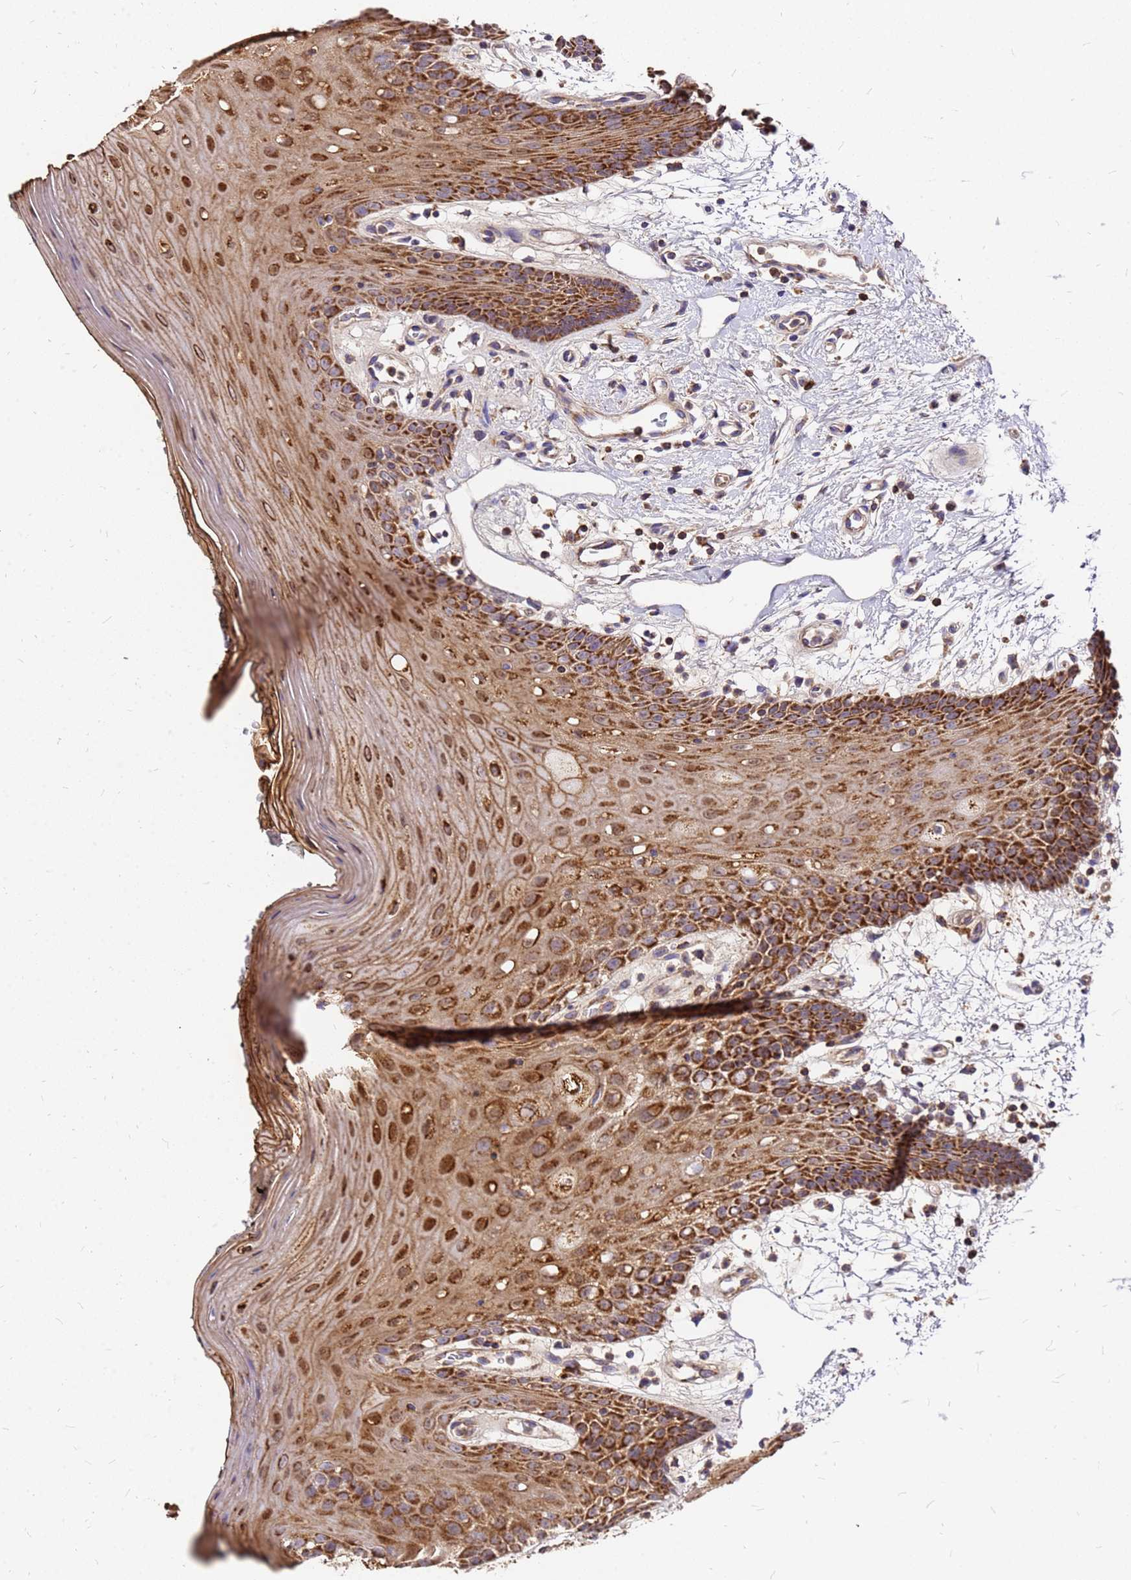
{"staining": {"intensity": "strong", "quantity": ">75%", "location": "cytoplasmic/membranous,nuclear"}, "tissue": "oral mucosa", "cell_type": "Squamous epithelial cells", "image_type": "normal", "snomed": [{"axis": "morphology", "description": "Normal tissue, NOS"}, {"axis": "topography", "description": "Oral tissue"}, {"axis": "topography", "description": "Tounge, NOS"}], "caption": "Protein expression analysis of unremarkable oral mucosa displays strong cytoplasmic/membranous,nuclear positivity in approximately >75% of squamous epithelial cells. Immunohistochemistry stains the protein of interest in brown and the nuclei are stained blue.", "gene": "MRPS26", "patient": {"sex": "female", "age": 59}}